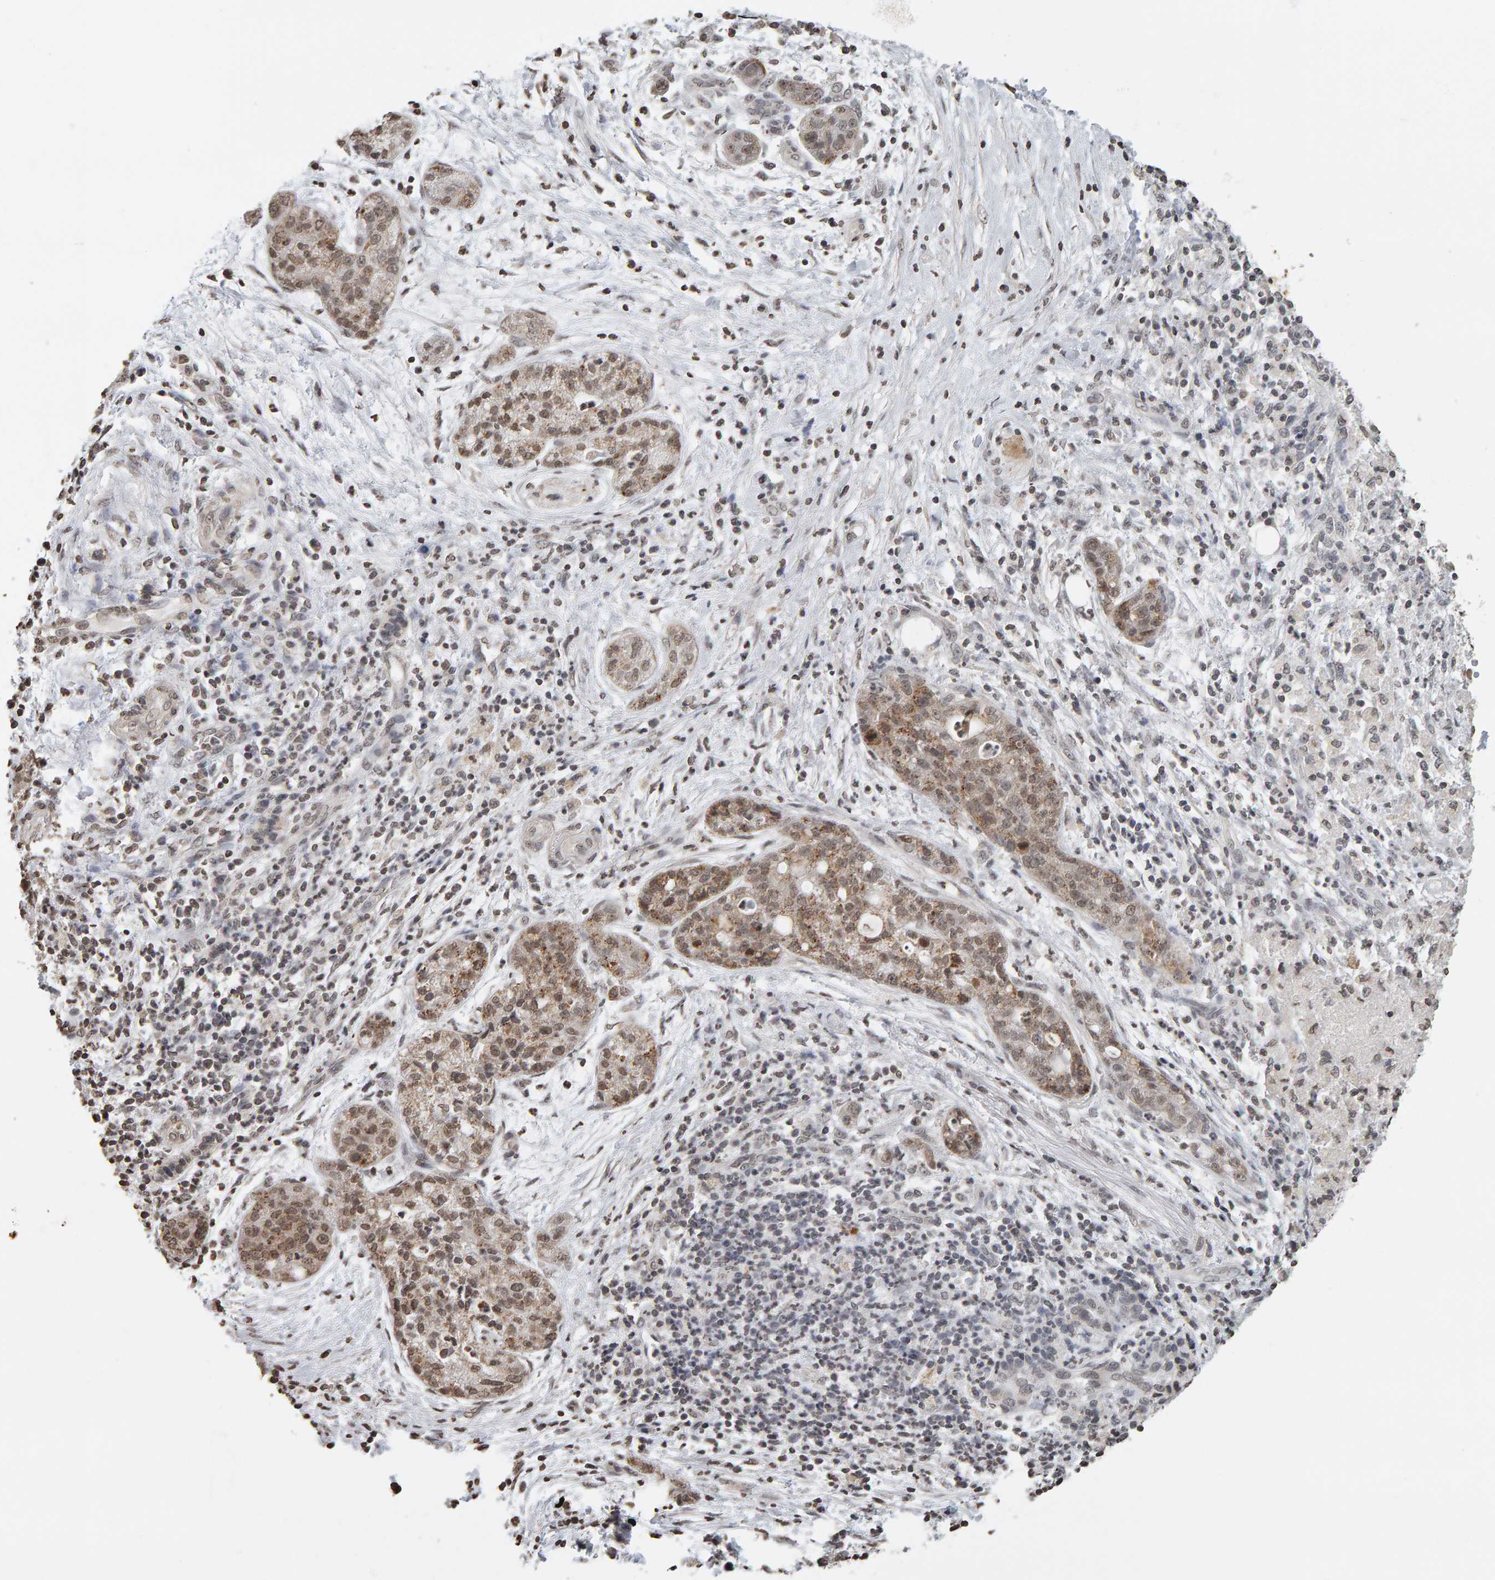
{"staining": {"intensity": "moderate", "quantity": ">75%", "location": "cytoplasmic/membranous,nuclear"}, "tissue": "pancreatic cancer", "cell_type": "Tumor cells", "image_type": "cancer", "snomed": [{"axis": "morphology", "description": "Adenocarcinoma, NOS"}, {"axis": "topography", "description": "Pancreas"}], "caption": "This image shows immunohistochemistry (IHC) staining of human pancreatic cancer (adenocarcinoma), with medium moderate cytoplasmic/membranous and nuclear expression in about >75% of tumor cells.", "gene": "AFF4", "patient": {"sex": "female", "age": 78}}